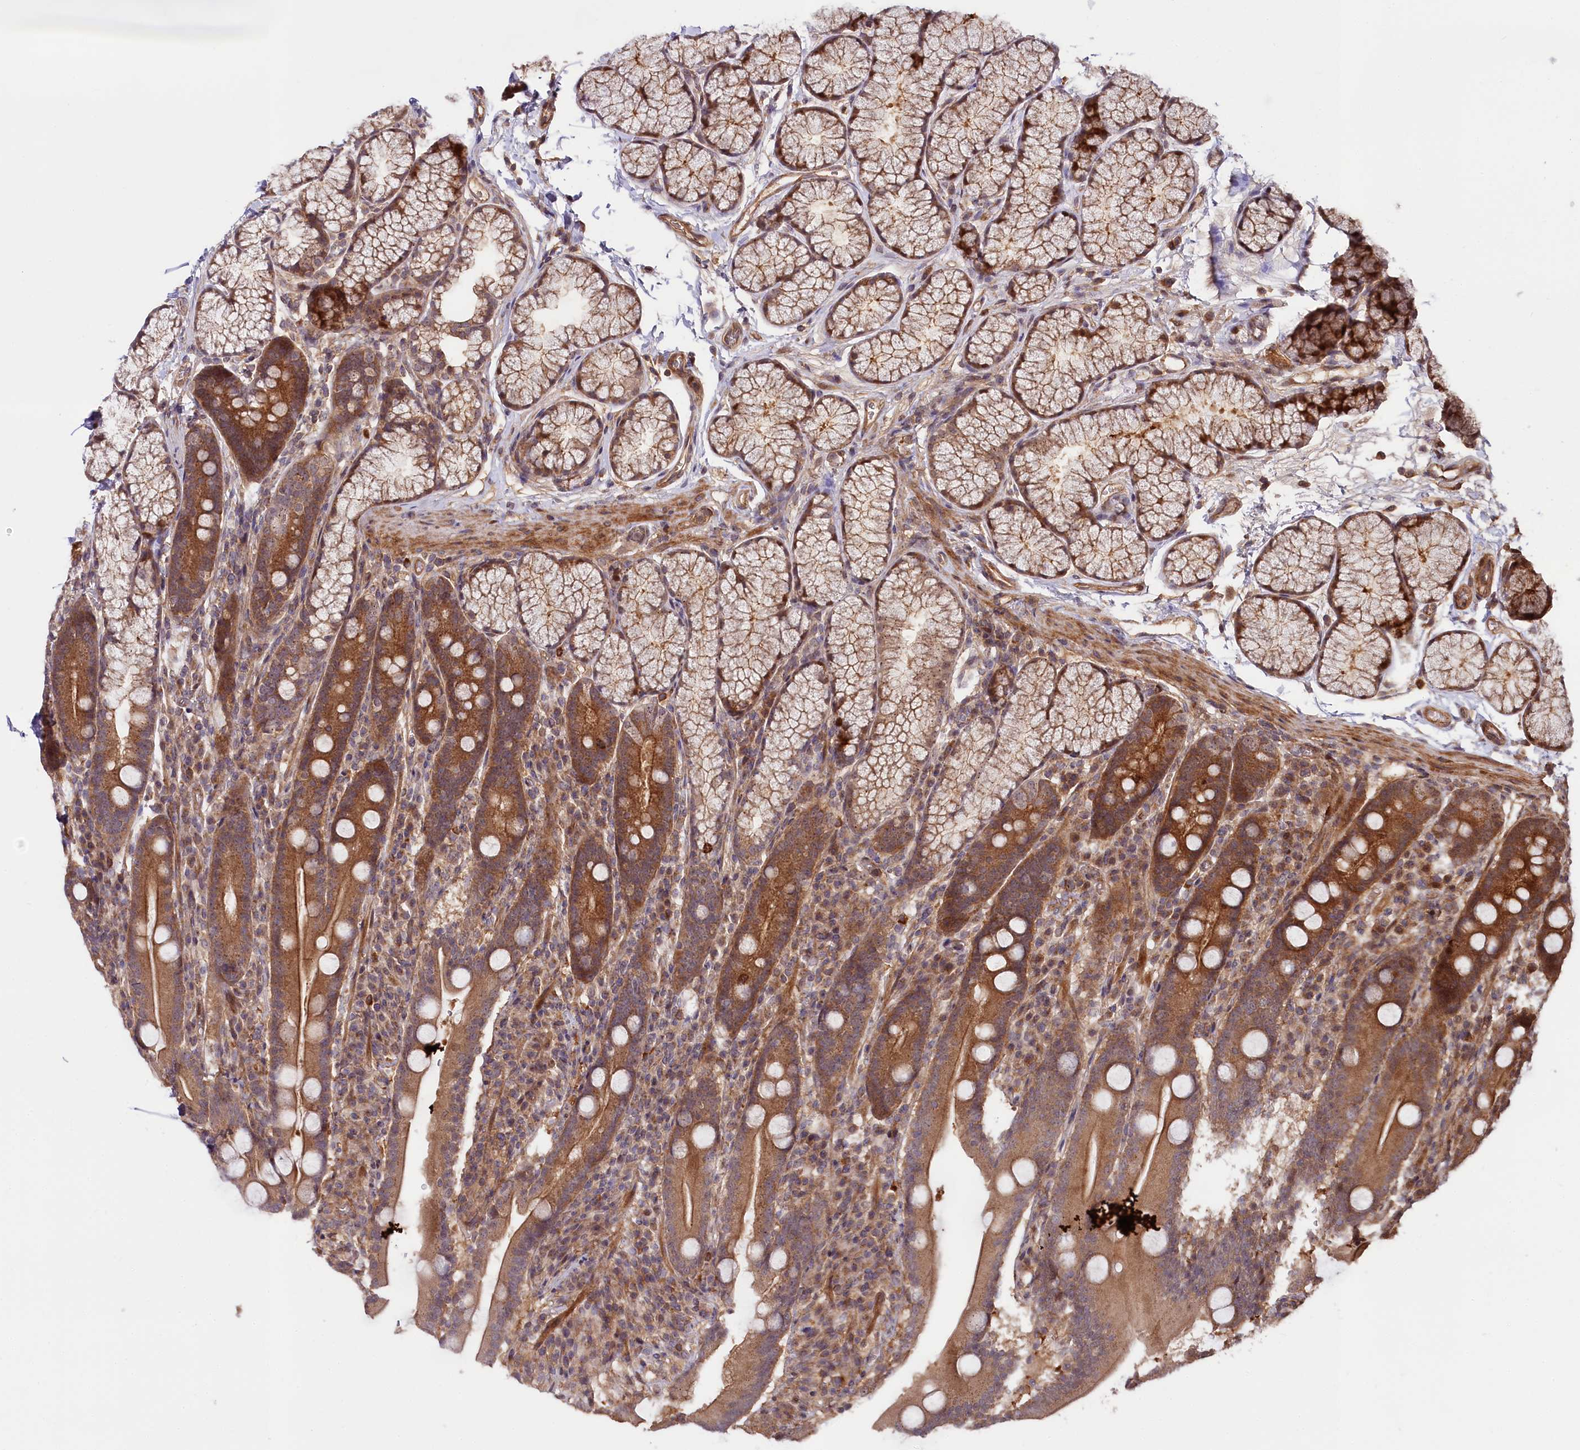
{"staining": {"intensity": "strong", "quantity": ">75%", "location": "cytoplasmic/membranous"}, "tissue": "duodenum", "cell_type": "Glandular cells", "image_type": "normal", "snomed": [{"axis": "morphology", "description": "Normal tissue, NOS"}, {"axis": "topography", "description": "Duodenum"}], "caption": "Immunohistochemistry (DAB (3,3'-diaminobenzidine)) staining of benign duodenum reveals strong cytoplasmic/membranous protein expression in approximately >75% of glandular cells. (IHC, brightfield microscopy, high magnification).", "gene": "NEDD1", "patient": {"sex": "male", "age": 35}}